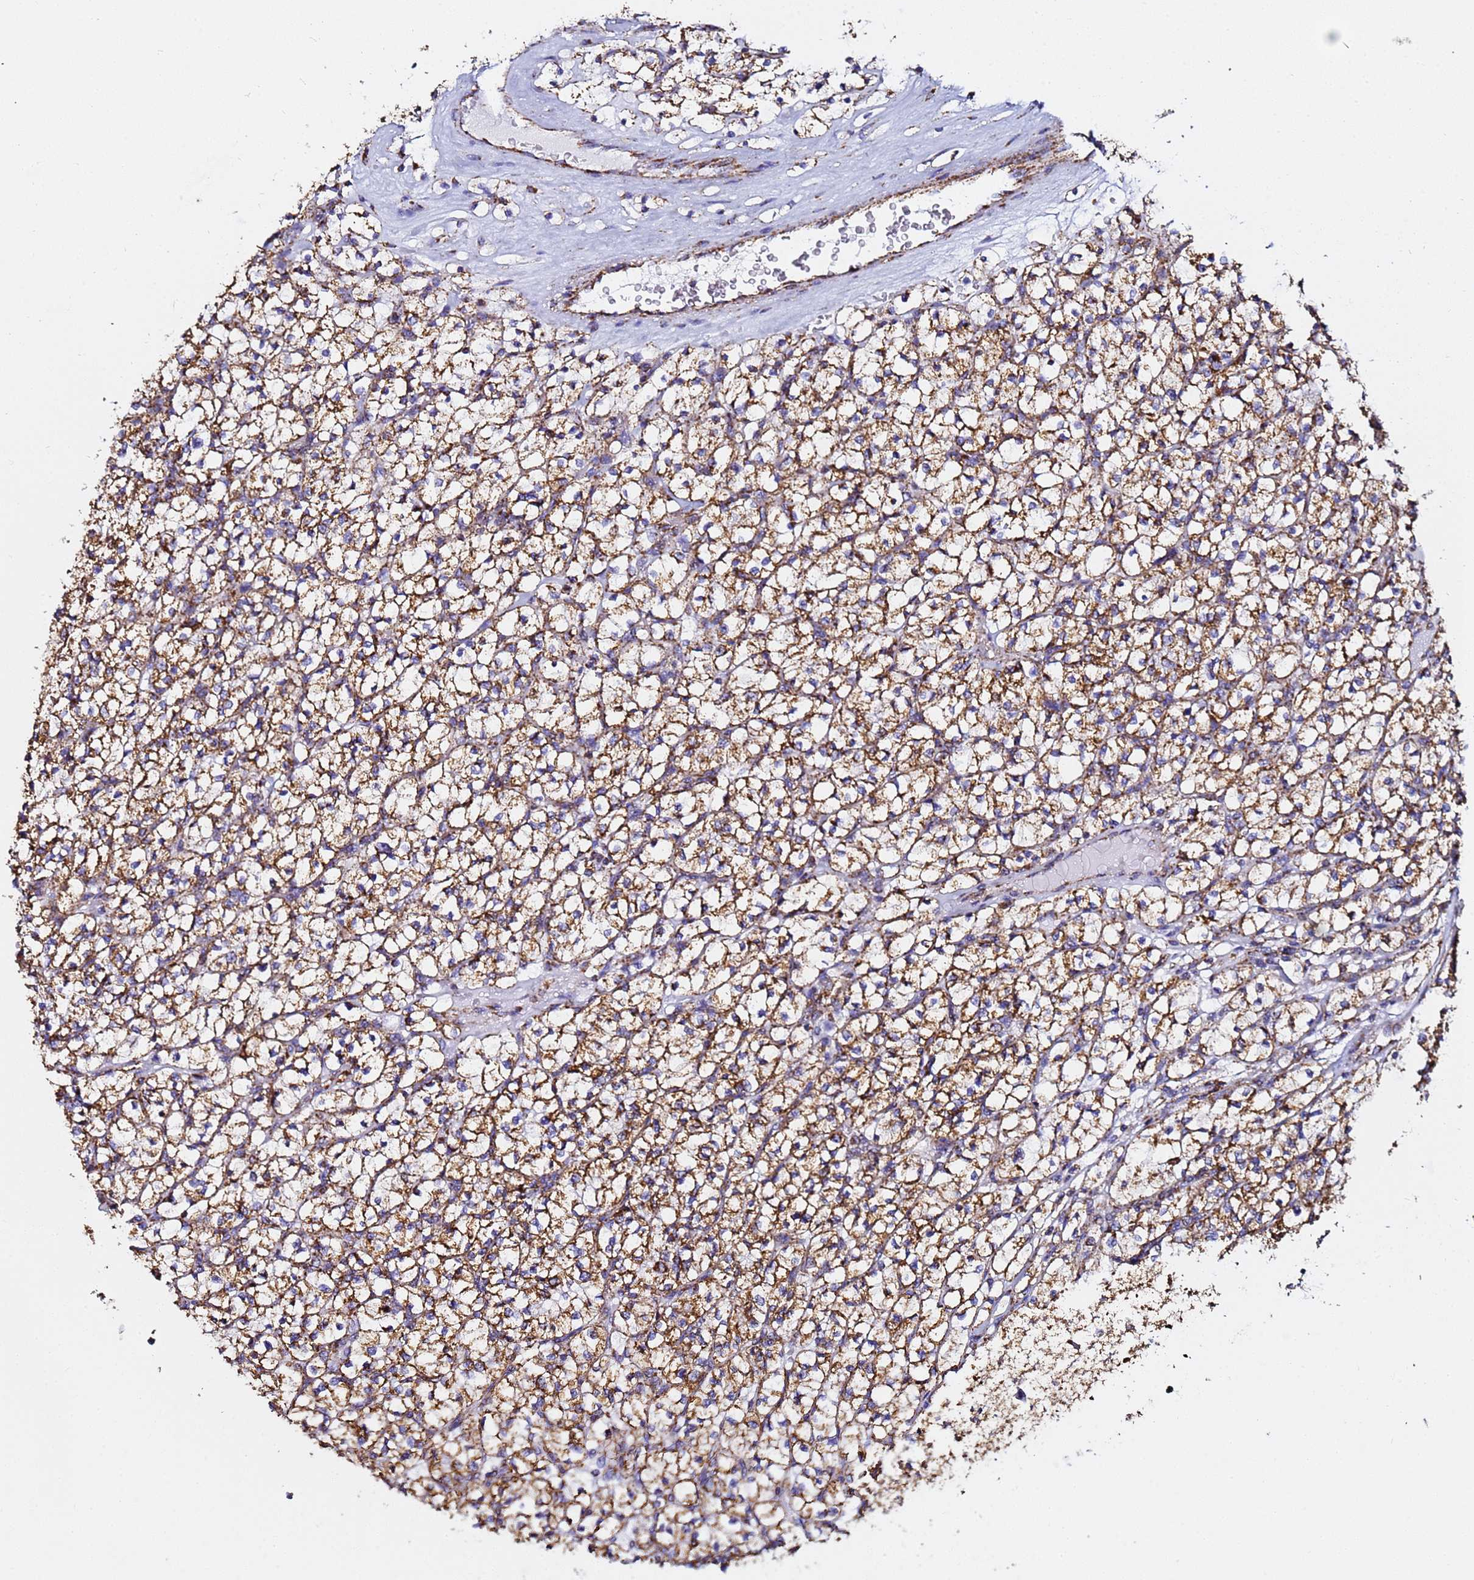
{"staining": {"intensity": "strong", "quantity": ">75%", "location": "cytoplasmic/membranous"}, "tissue": "renal cancer", "cell_type": "Tumor cells", "image_type": "cancer", "snomed": [{"axis": "morphology", "description": "Adenocarcinoma, NOS"}, {"axis": "topography", "description": "Kidney"}], "caption": "Strong cytoplasmic/membranous protein positivity is seen in about >75% of tumor cells in renal adenocarcinoma.", "gene": "PHB2", "patient": {"sex": "female", "age": 64}}